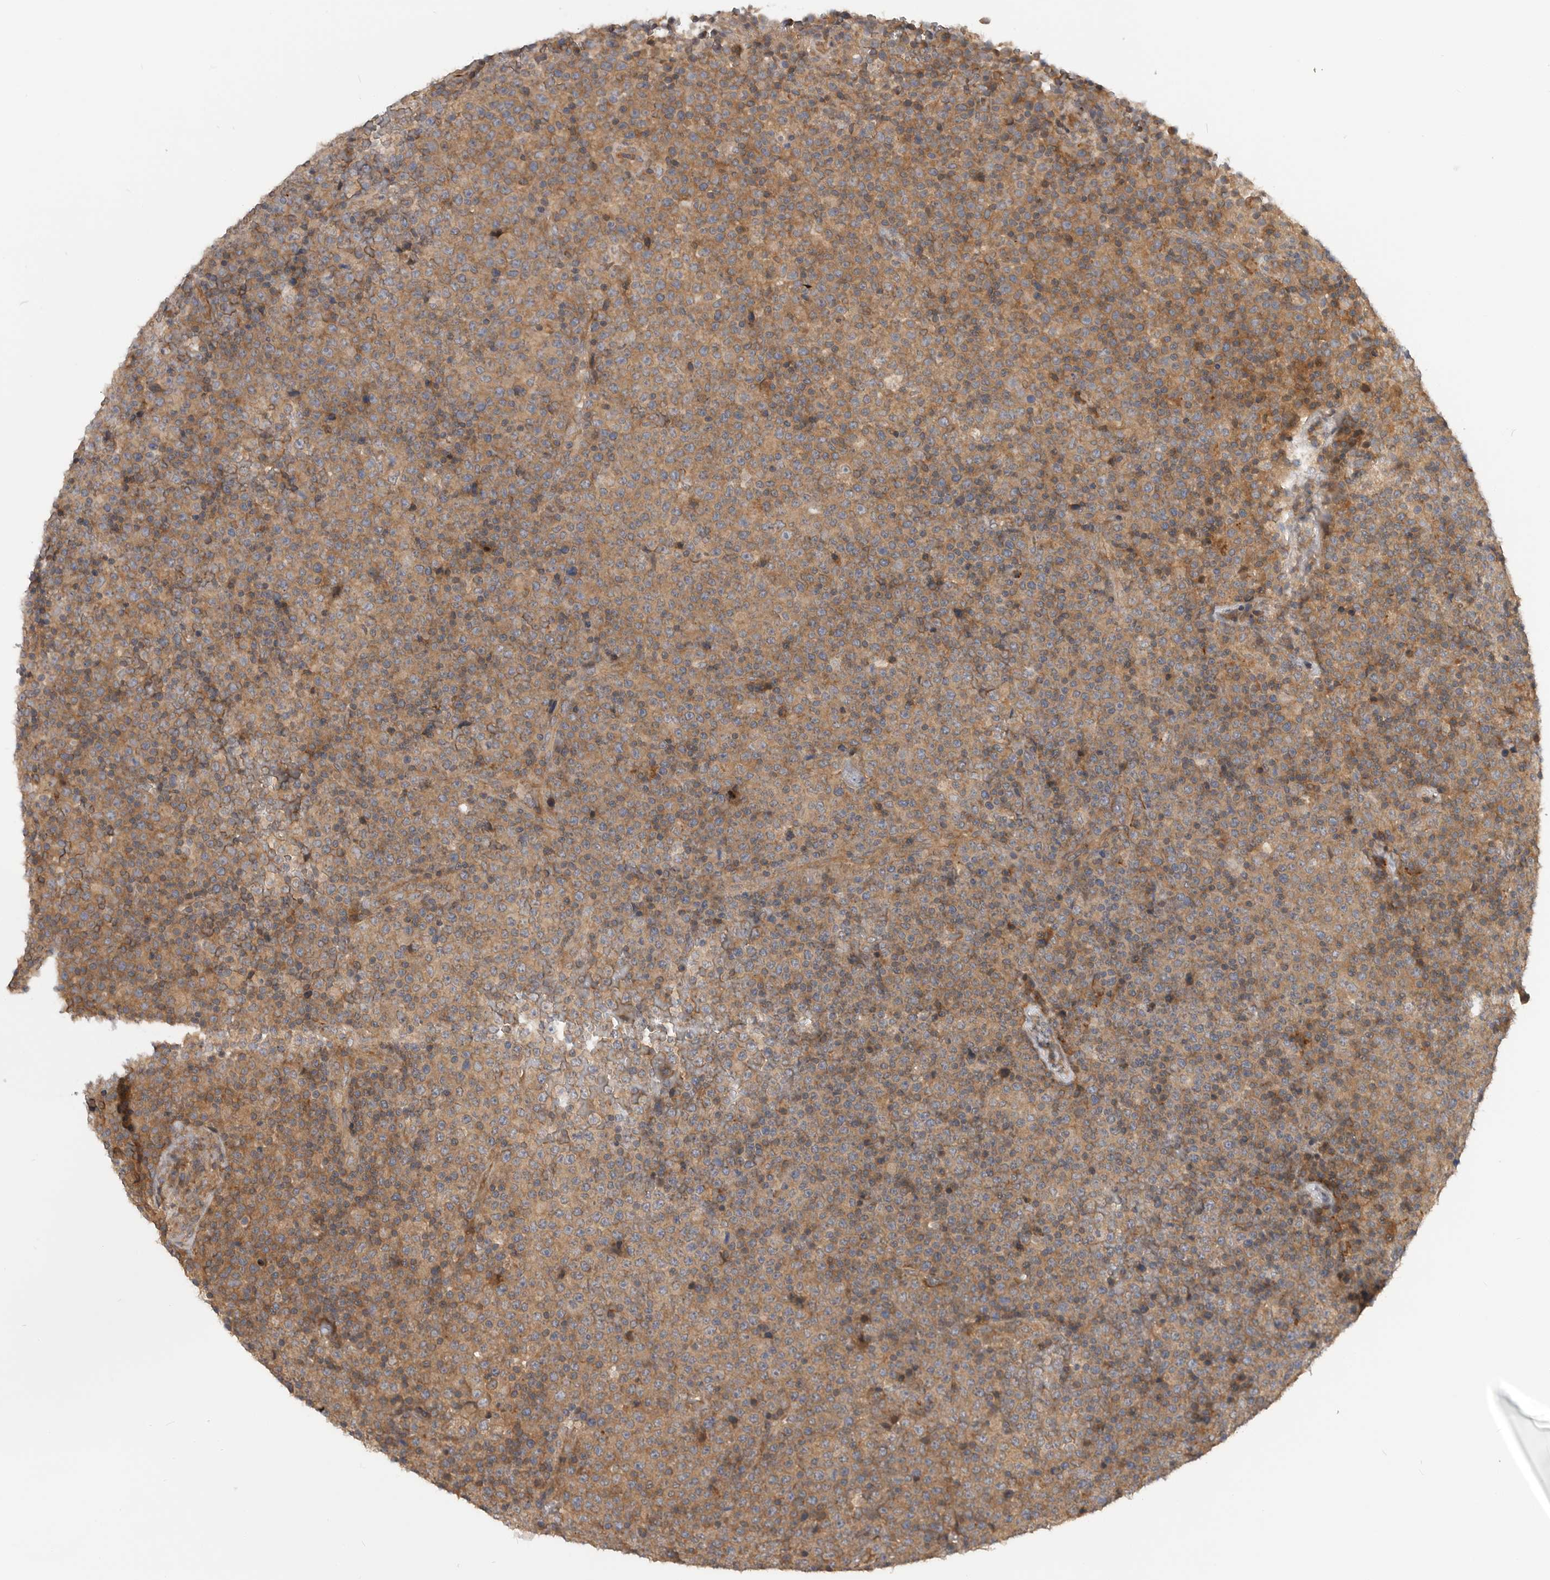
{"staining": {"intensity": "moderate", "quantity": "25%-75%", "location": "cytoplasmic/membranous"}, "tissue": "lymphoma", "cell_type": "Tumor cells", "image_type": "cancer", "snomed": [{"axis": "morphology", "description": "Malignant lymphoma, non-Hodgkin's type, High grade"}, {"axis": "topography", "description": "Lymph node"}], "caption": "High-grade malignant lymphoma, non-Hodgkin's type stained with a protein marker demonstrates moderate staining in tumor cells.", "gene": "TRIM56", "patient": {"sex": "male", "age": 13}}